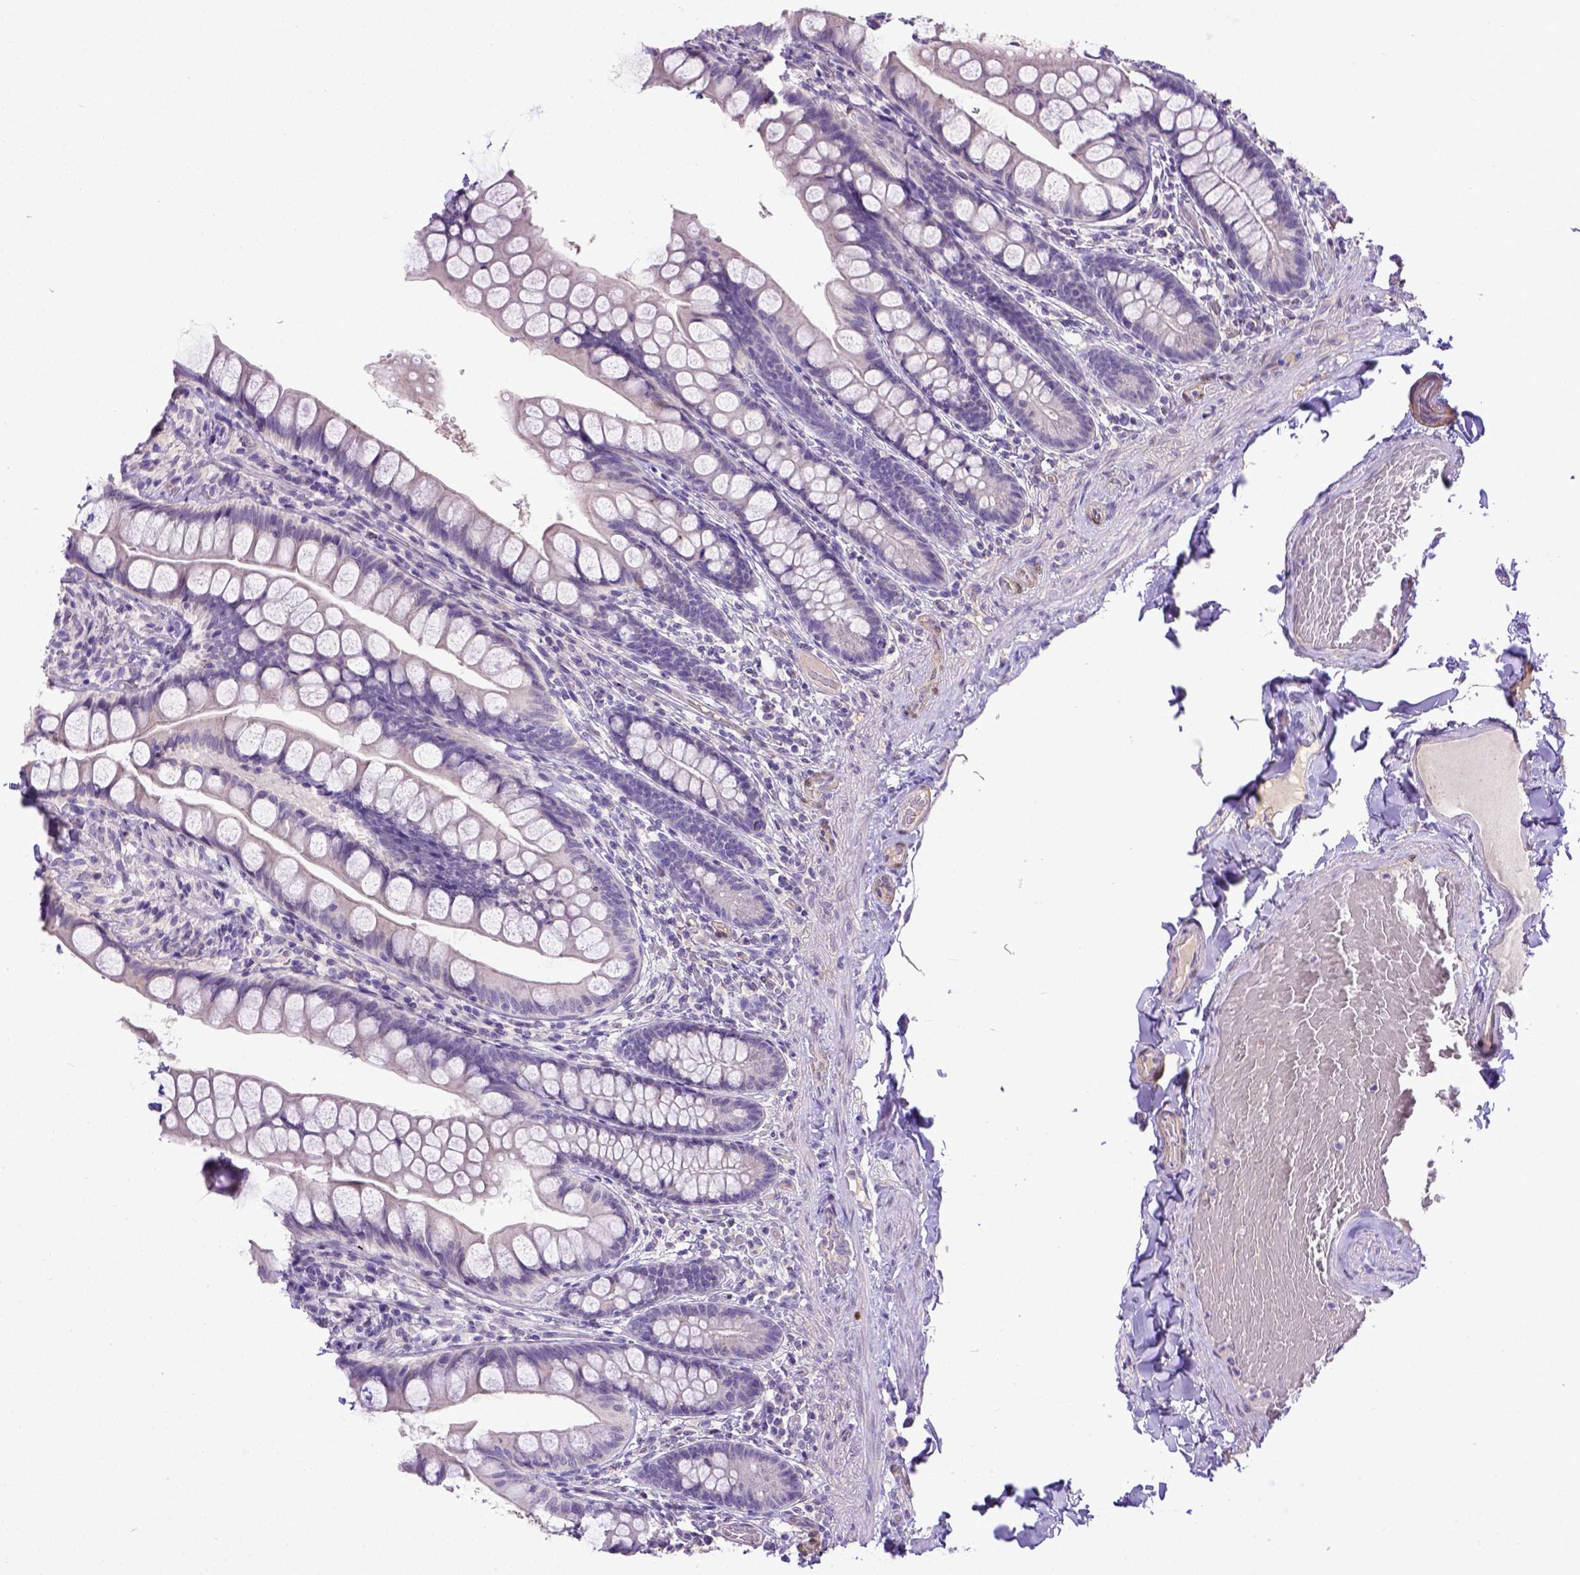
{"staining": {"intensity": "negative", "quantity": "none", "location": "none"}, "tissue": "small intestine", "cell_type": "Glandular cells", "image_type": "normal", "snomed": [{"axis": "morphology", "description": "Normal tissue, NOS"}, {"axis": "topography", "description": "Small intestine"}], "caption": "The photomicrograph shows no significant positivity in glandular cells of small intestine. Nuclei are stained in blue.", "gene": "BTN1A1", "patient": {"sex": "male", "age": 70}}